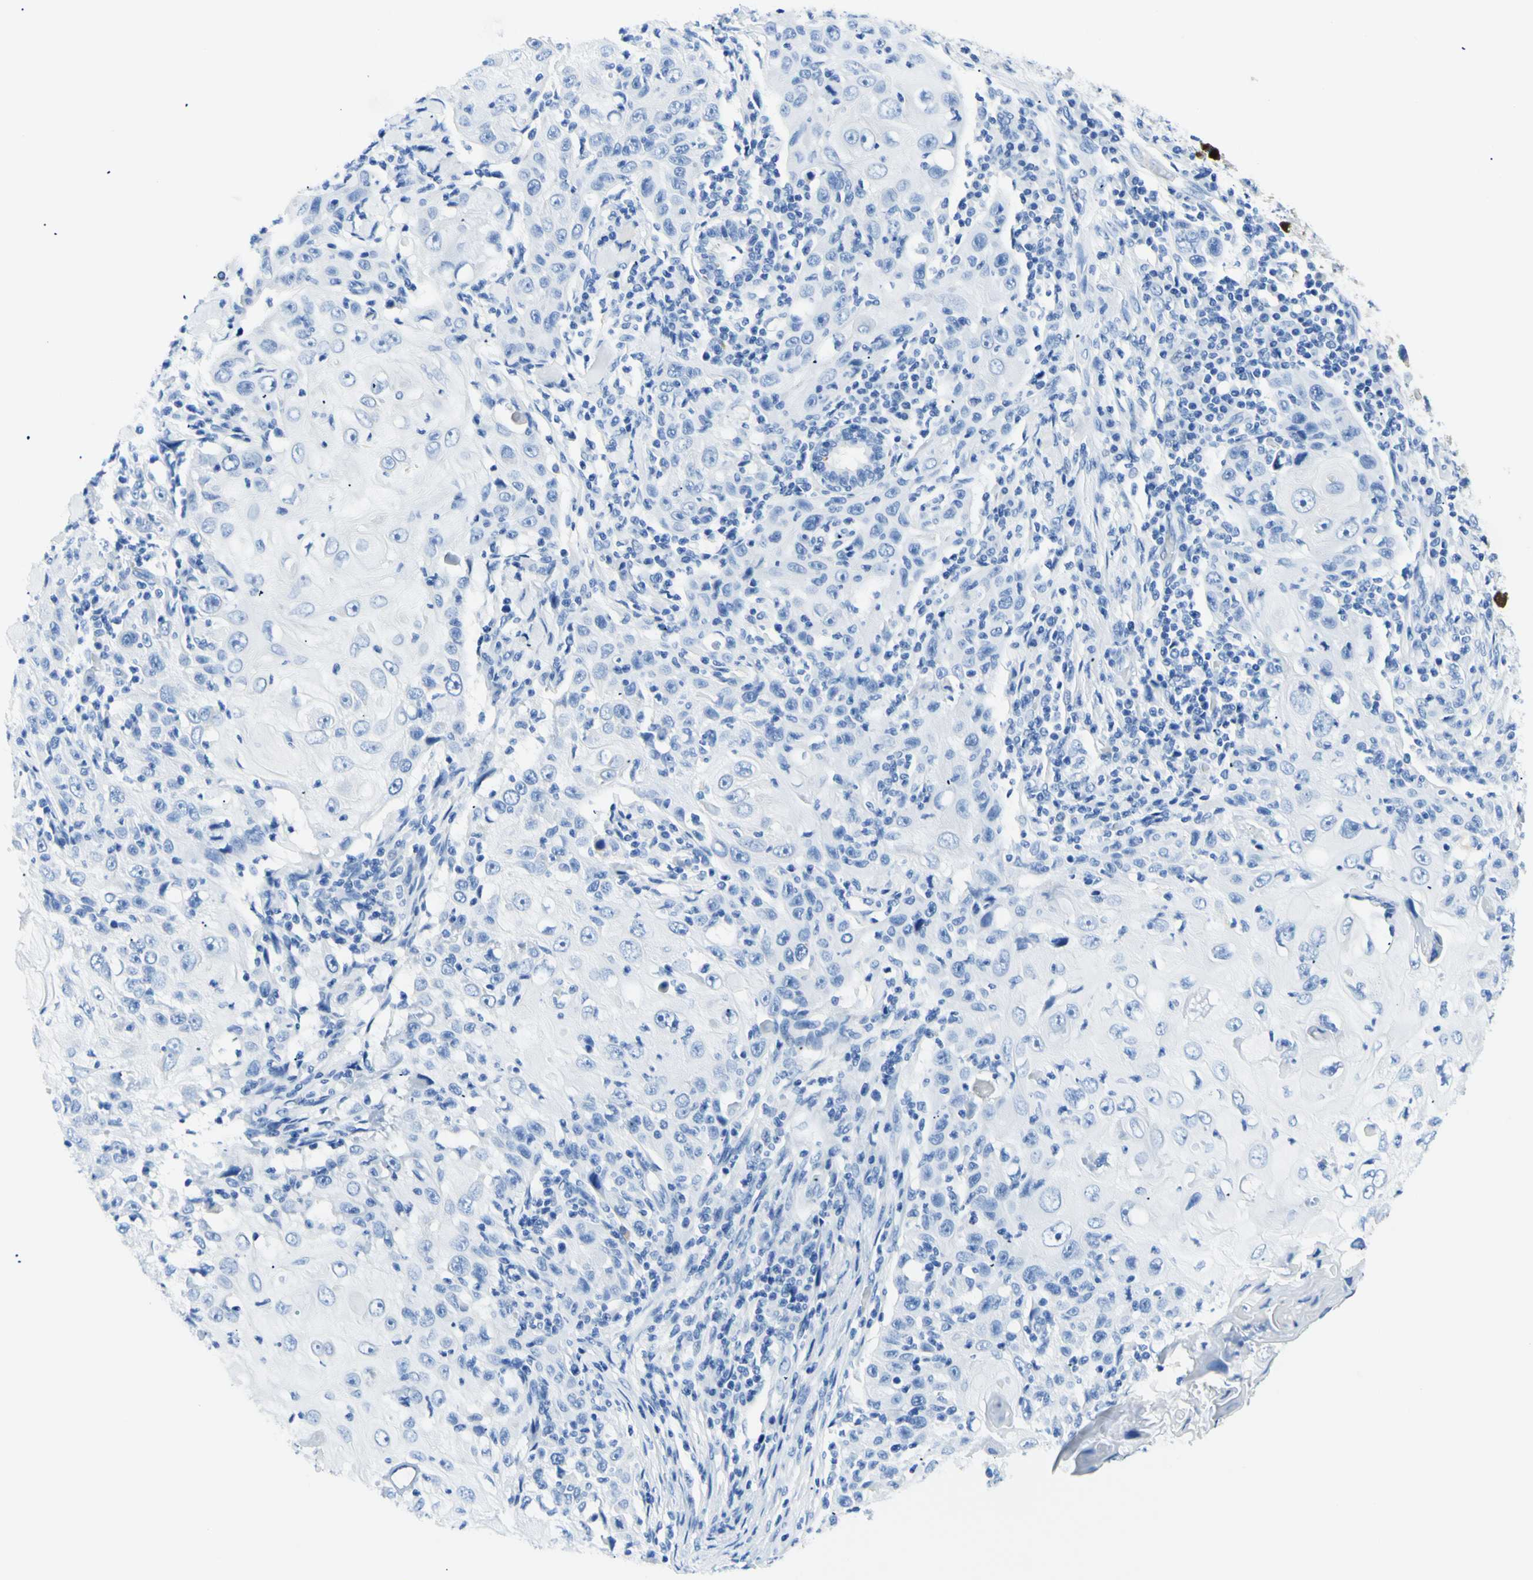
{"staining": {"intensity": "negative", "quantity": "none", "location": "none"}, "tissue": "skin cancer", "cell_type": "Tumor cells", "image_type": "cancer", "snomed": [{"axis": "morphology", "description": "Squamous cell carcinoma, NOS"}, {"axis": "topography", "description": "Skin"}], "caption": "Skin squamous cell carcinoma was stained to show a protein in brown. There is no significant staining in tumor cells.", "gene": "MYH2", "patient": {"sex": "female", "age": 88}}